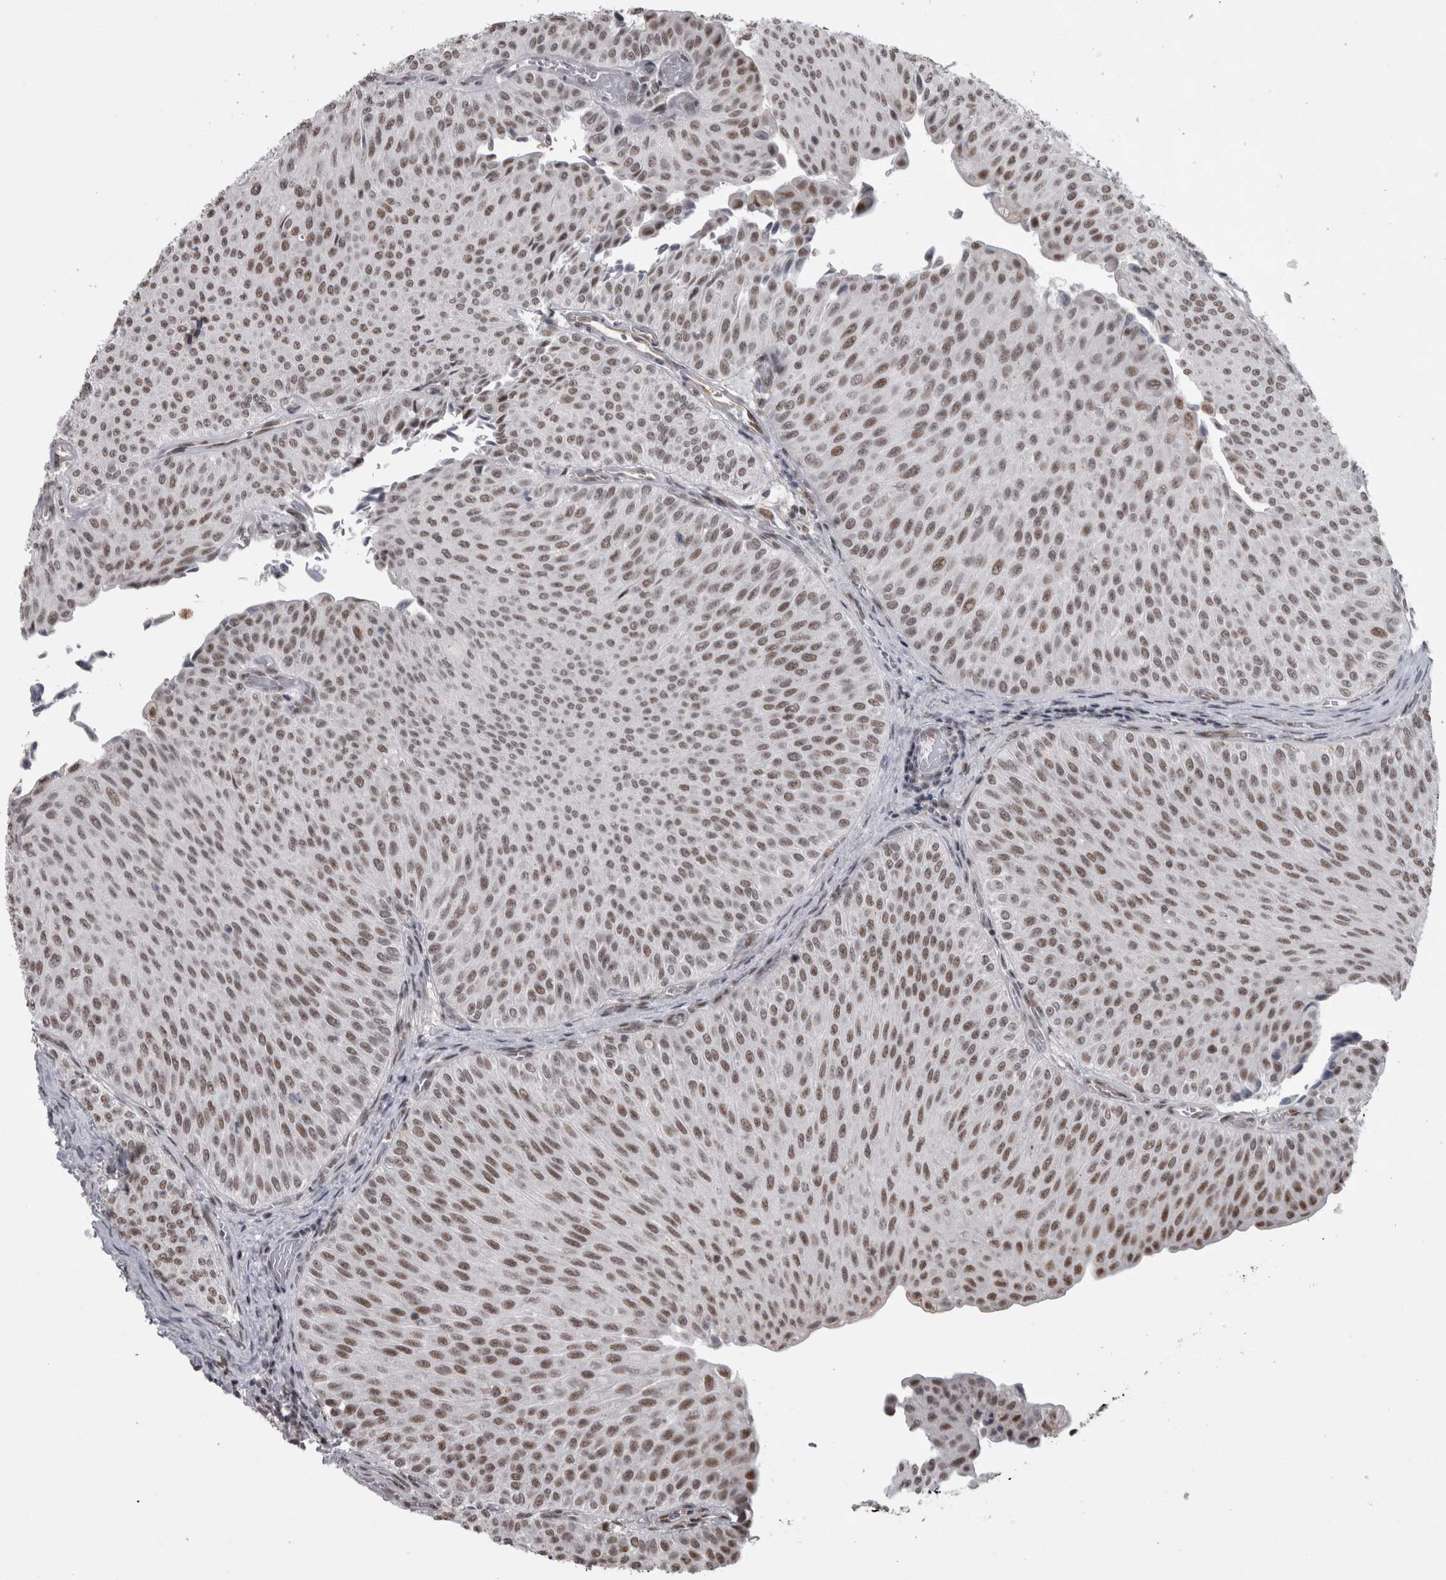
{"staining": {"intensity": "moderate", "quantity": ">75%", "location": "nuclear"}, "tissue": "urothelial cancer", "cell_type": "Tumor cells", "image_type": "cancer", "snomed": [{"axis": "morphology", "description": "Urothelial carcinoma, Low grade"}, {"axis": "topography", "description": "Urinary bladder"}], "caption": "Urothelial cancer stained for a protein (brown) exhibits moderate nuclear positive positivity in approximately >75% of tumor cells.", "gene": "MICU3", "patient": {"sex": "male", "age": 78}}